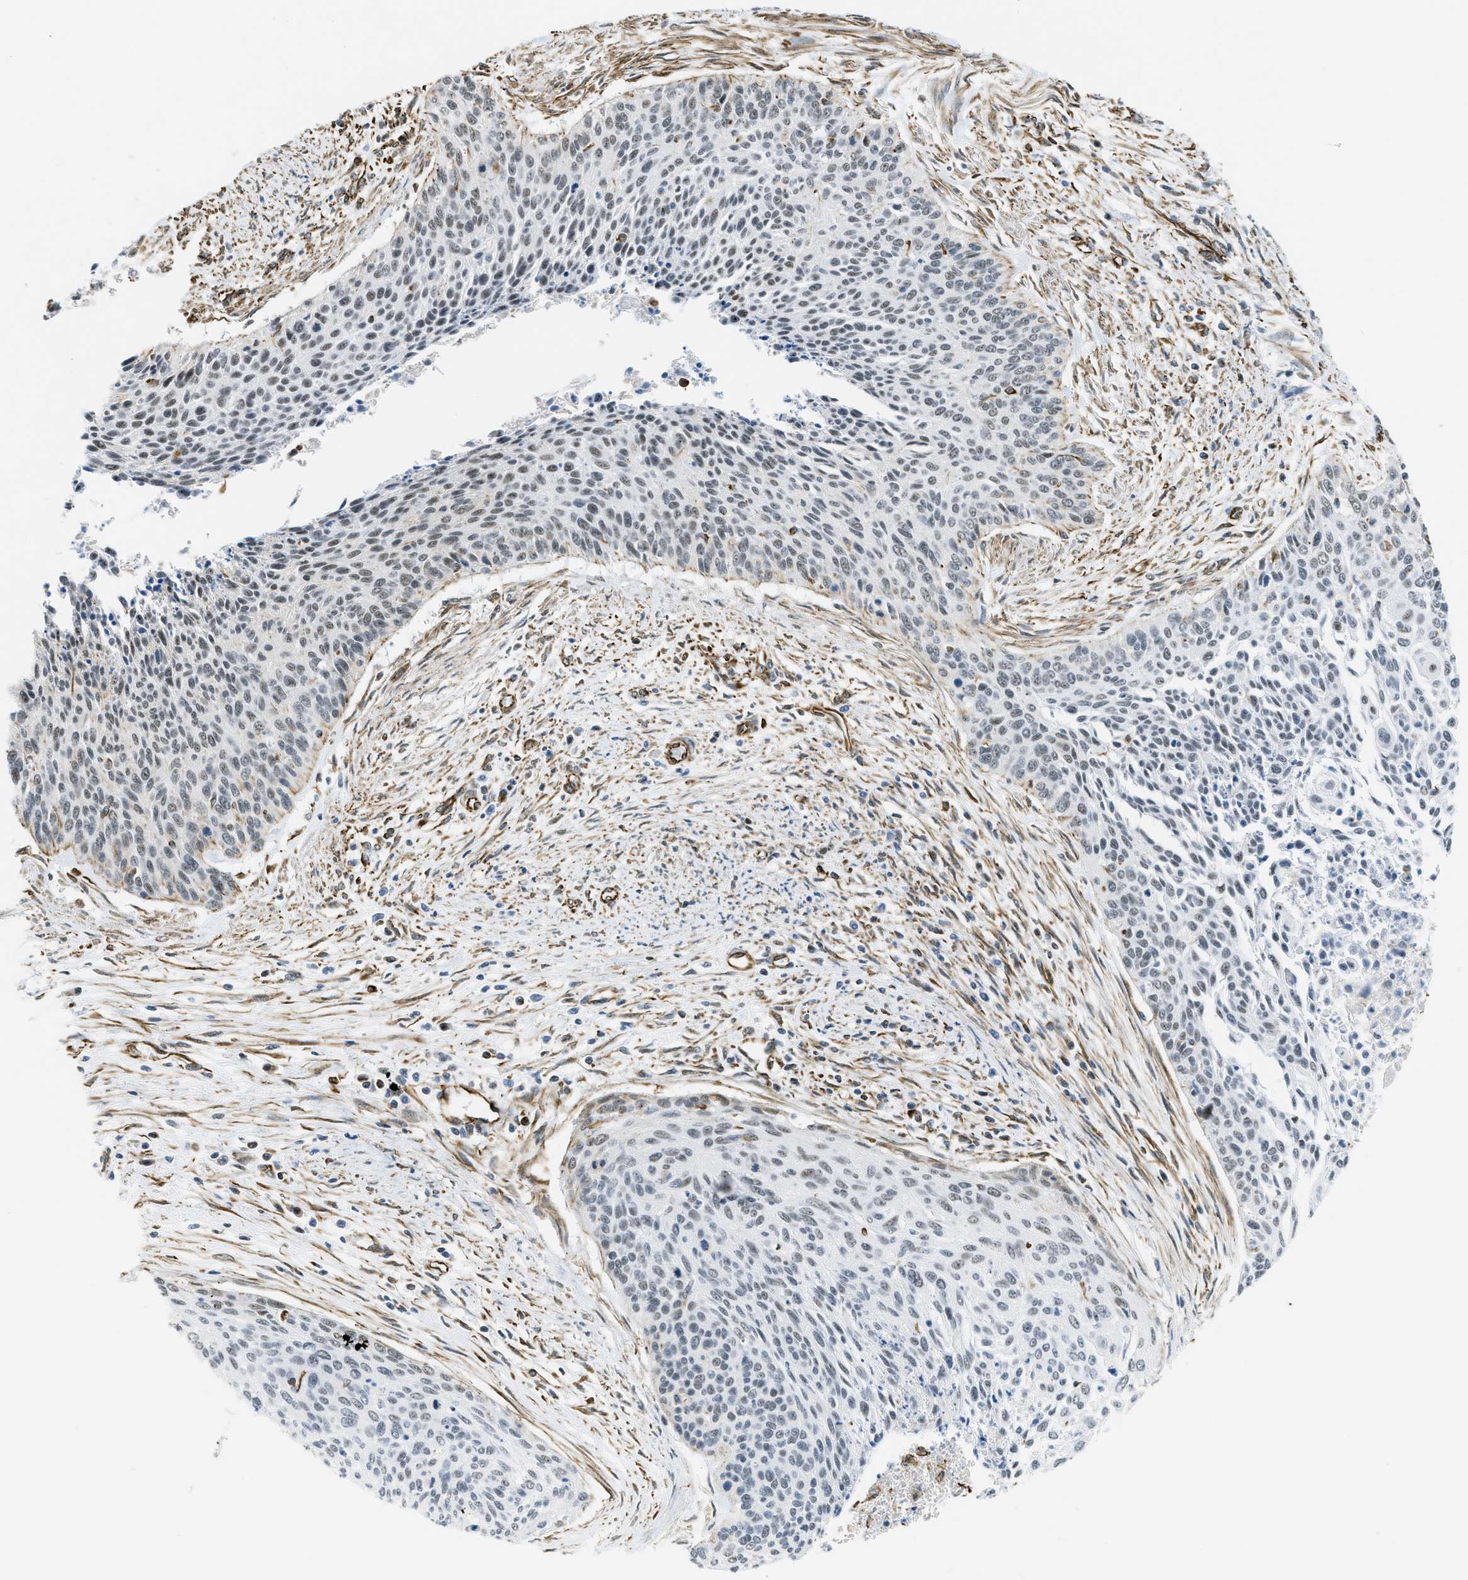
{"staining": {"intensity": "weak", "quantity": "25%-75%", "location": "nuclear"}, "tissue": "cervical cancer", "cell_type": "Tumor cells", "image_type": "cancer", "snomed": [{"axis": "morphology", "description": "Squamous cell carcinoma, NOS"}, {"axis": "topography", "description": "Cervix"}], "caption": "High-magnification brightfield microscopy of cervical cancer stained with DAB (brown) and counterstained with hematoxylin (blue). tumor cells exhibit weak nuclear staining is appreciated in approximately25%-75% of cells.", "gene": "LRRC8B", "patient": {"sex": "female", "age": 55}}